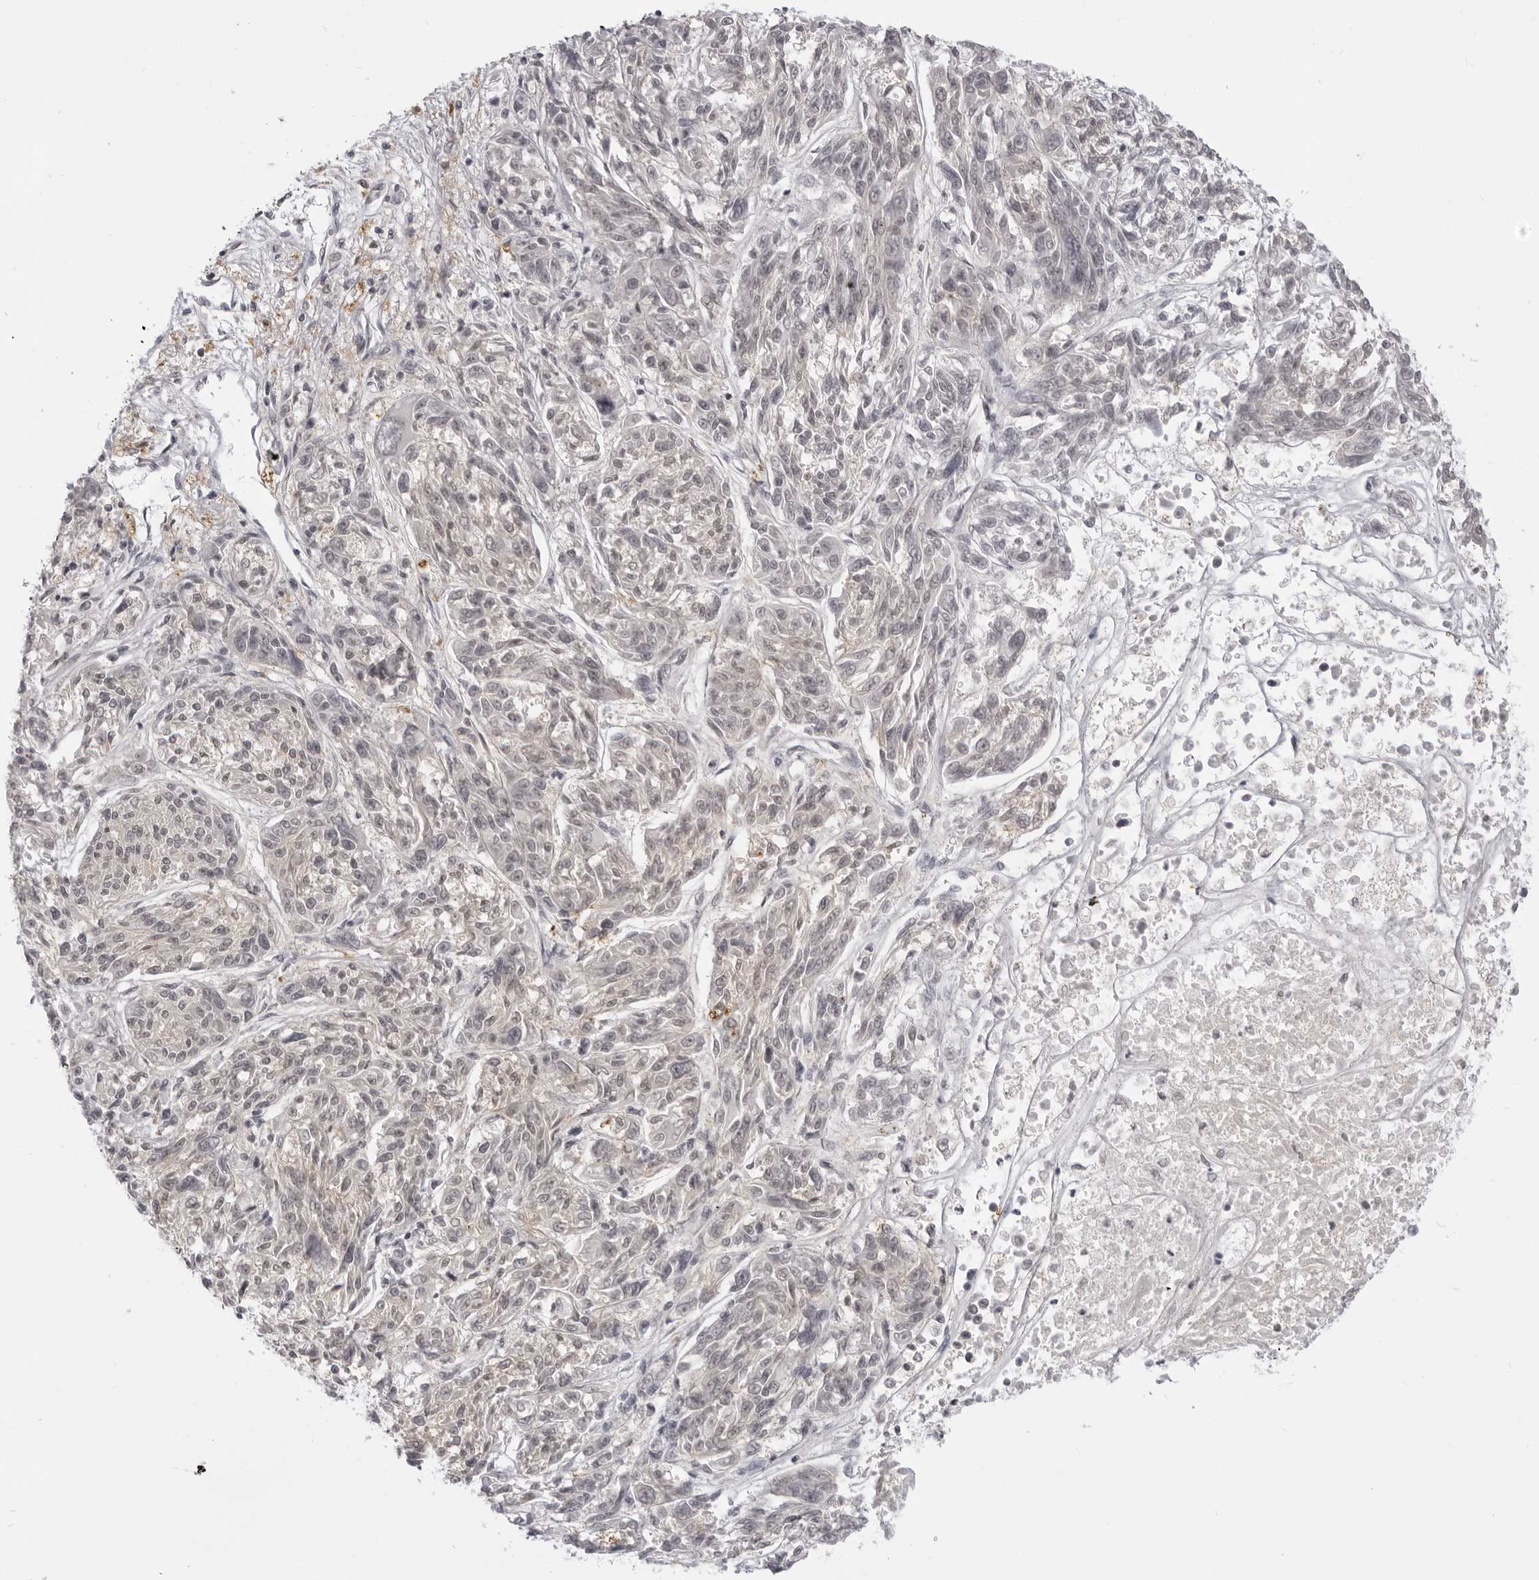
{"staining": {"intensity": "weak", "quantity": "25%-75%", "location": "nuclear"}, "tissue": "melanoma", "cell_type": "Tumor cells", "image_type": "cancer", "snomed": [{"axis": "morphology", "description": "Malignant melanoma, NOS"}, {"axis": "topography", "description": "Skin"}], "caption": "Brown immunohistochemical staining in human melanoma shows weak nuclear expression in approximately 25%-75% of tumor cells.", "gene": "SRGAP2", "patient": {"sex": "male", "age": 53}}